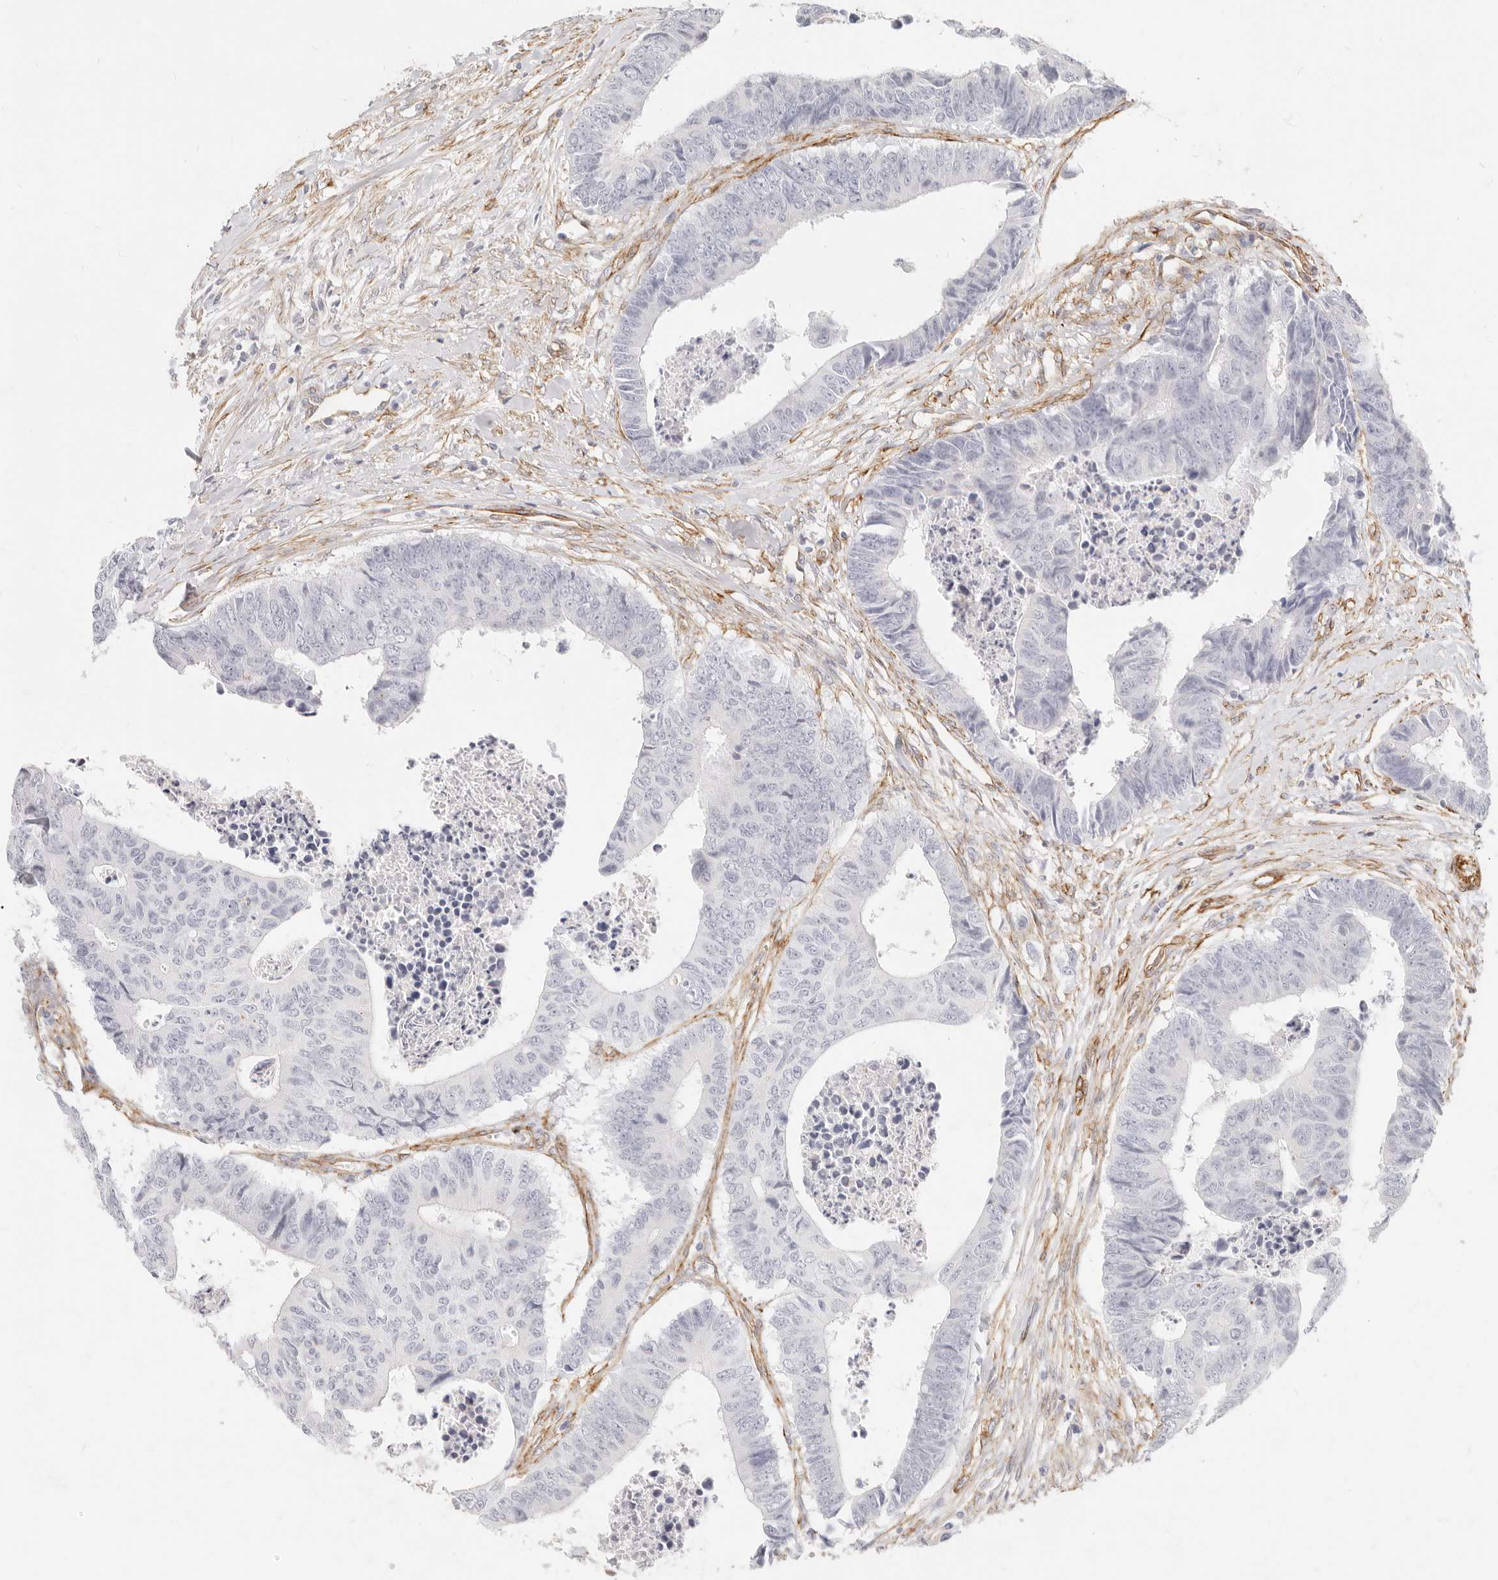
{"staining": {"intensity": "negative", "quantity": "none", "location": "none"}, "tissue": "colorectal cancer", "cell_type": "Tumor cells", "image_type": "cancer", "snomed": [{"axis": "morphology", "description": "Adenocarcinoma, NOS"}, {"axis": "topography", "description": "Rectum"}], "caption": "Colorectal cancer was stained to show a protein in brown. There is no significant expression in tumor cells. The staining was performed using DAB (3,3'-diaminobenzidine) to visualize the protein expression in brown, while the nuclei were stained in blue with hematoxylin (Magnification: 20x).", "gene": "NUS1", "patient": {"sex": "male", "age": 84}}